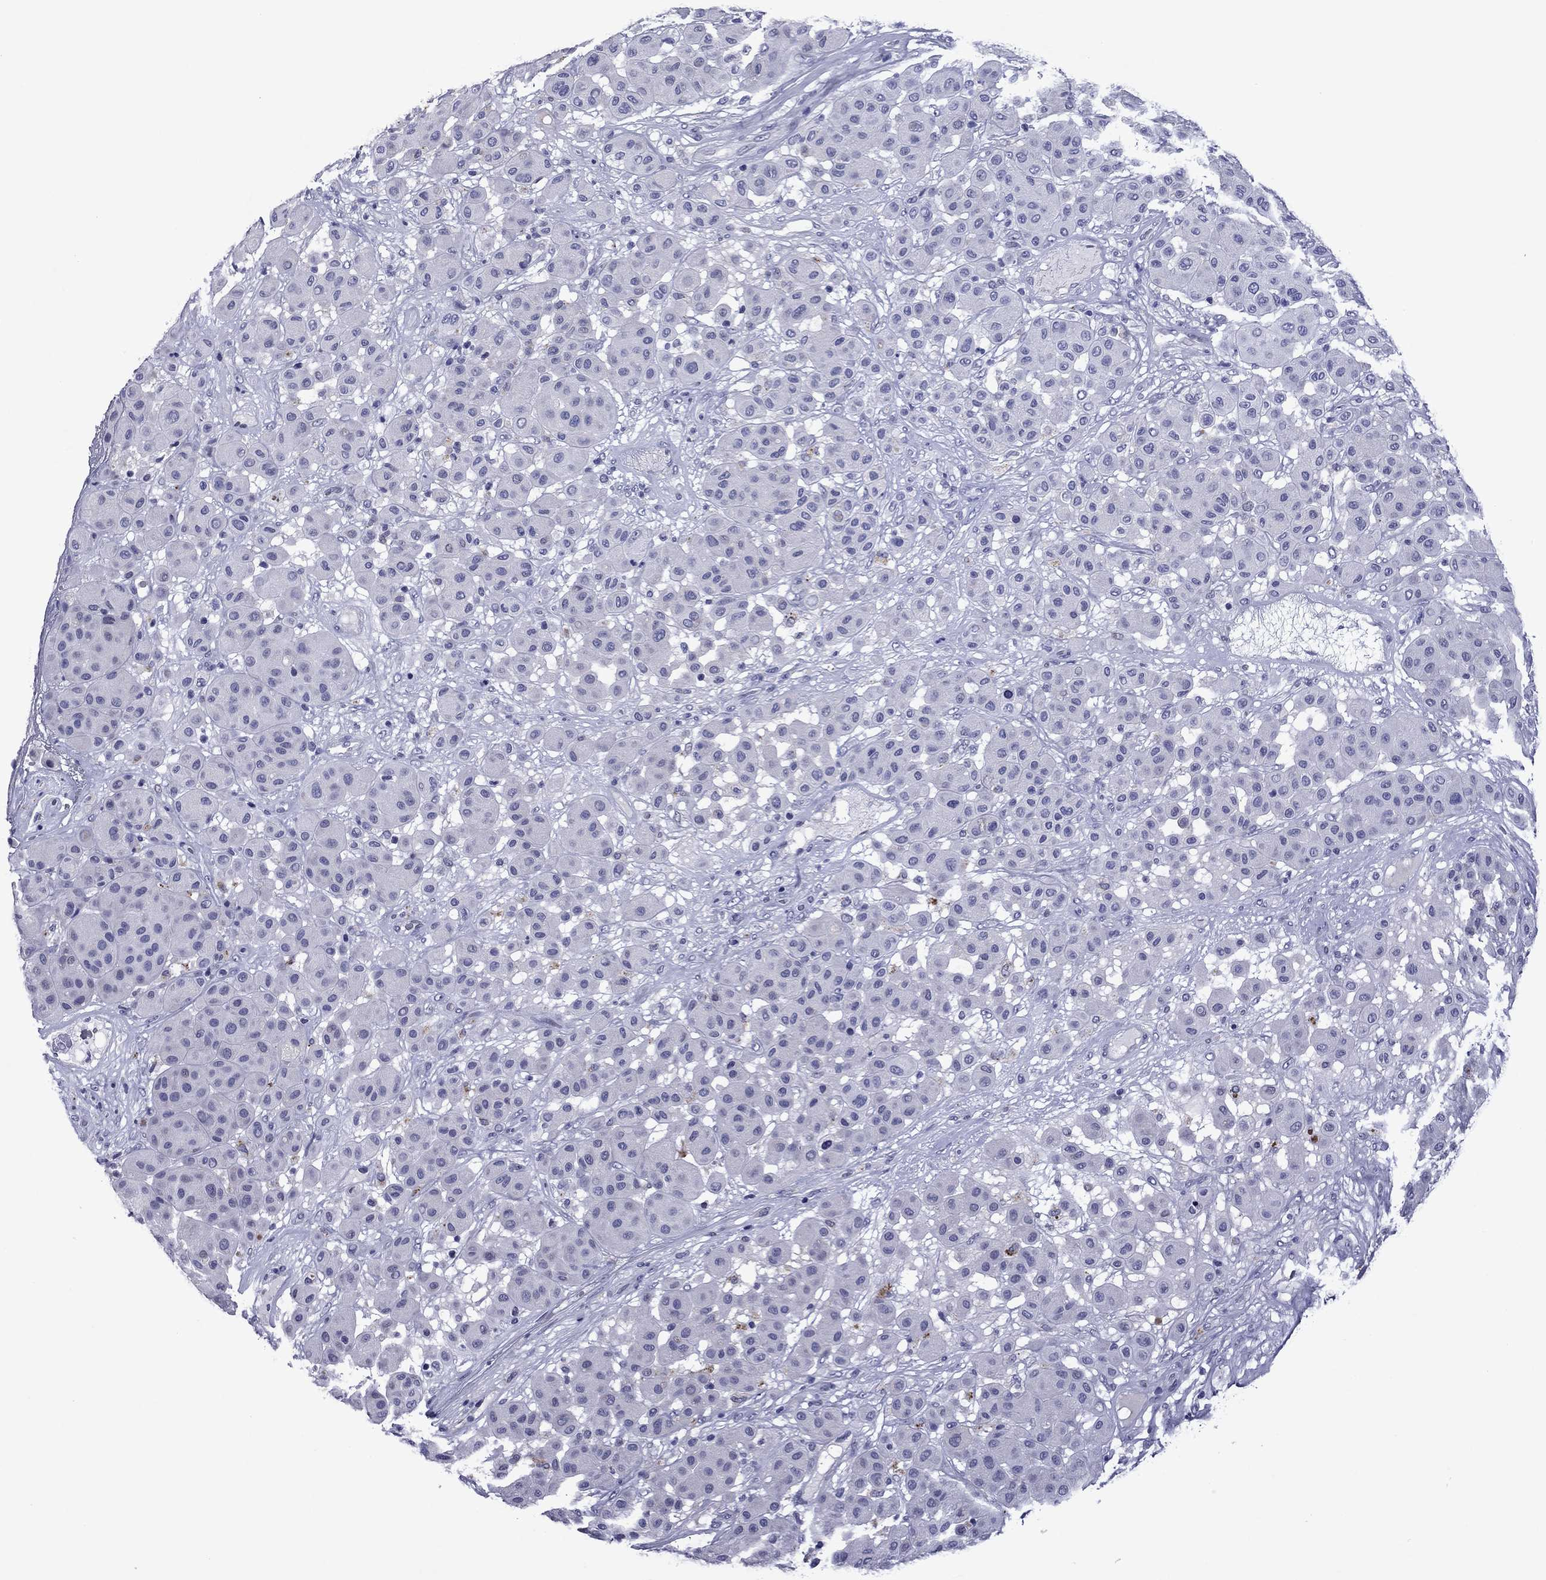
{"staining": {"intensity": "negative", "quantity": "none", "location": "none"}, "tissue": "melanoma", "cell_type": "Tumor cells", "image_type": "cancer", "snomed": [{"axis": "morphology", "description": "Malignant melanoma, Metastatic site"}, {"axis": "topography", "description": "Smooth muscle"}], "caption": "Immunohistochemical staining of human melanoma demonstrates no significant positivity in tumor cells.", "gene": "PIWIL1", "patient": {"sex": "male", "age": 41}}